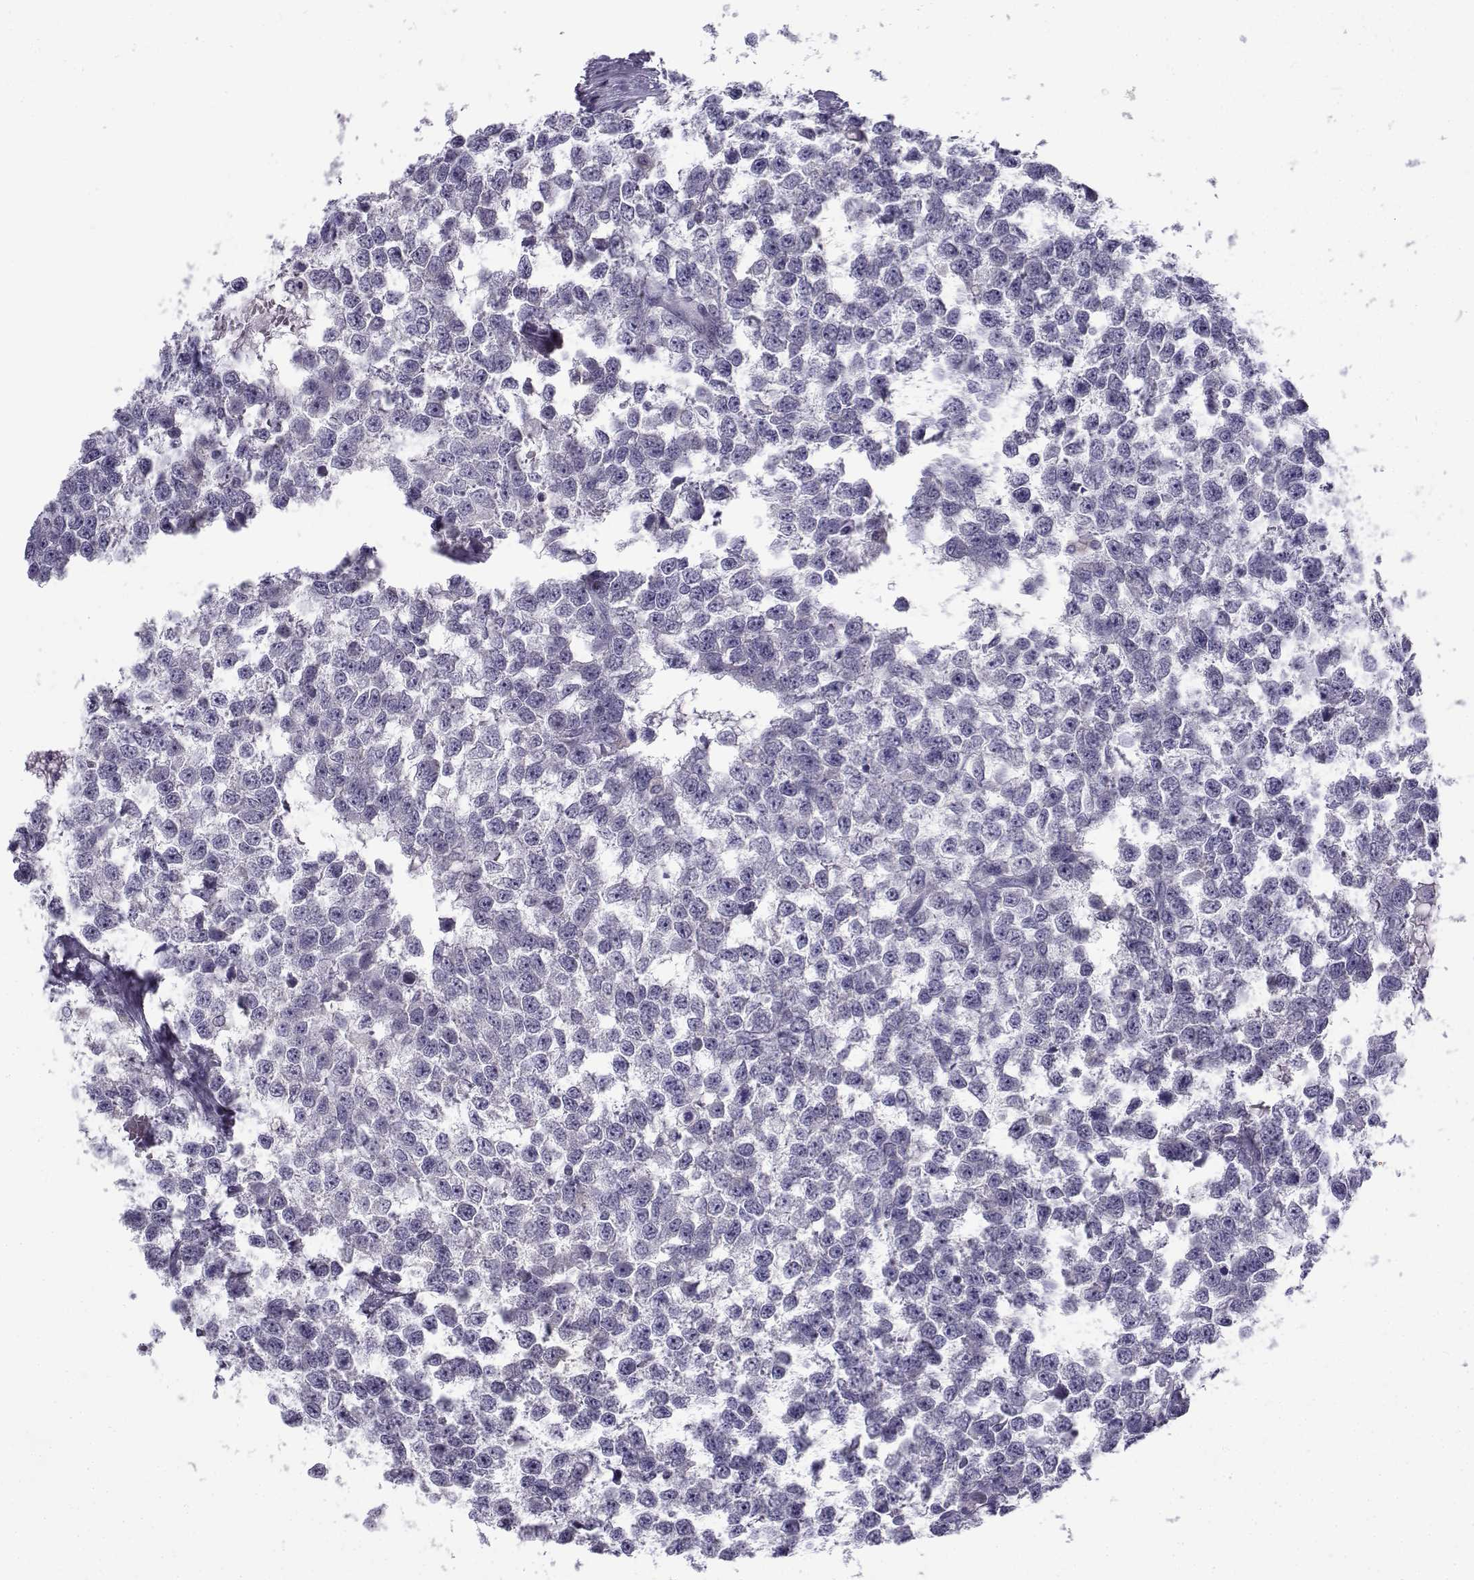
{"staining": {"intensity": "negative", "quantity": "none", "location": "none"}, "tissue": "testis cancer", "cell_type": "Tumor cells", "image_type": "cancer", "snomed": [{"axis": "morphology", "description": "Normal tissue, NOS"}, {"axis": "morphology", "description": "Seminoma, NOS"}, {"axis": "topography", "description": "Testis"}, {"axis": "topography", "description": "Epididymis"}], "caption": "The histopathology image demonstrates no staining of tumor cells in testis seminoma.", "gene": "FAM166A", "patient": {"sex": "male", "age": 34}}